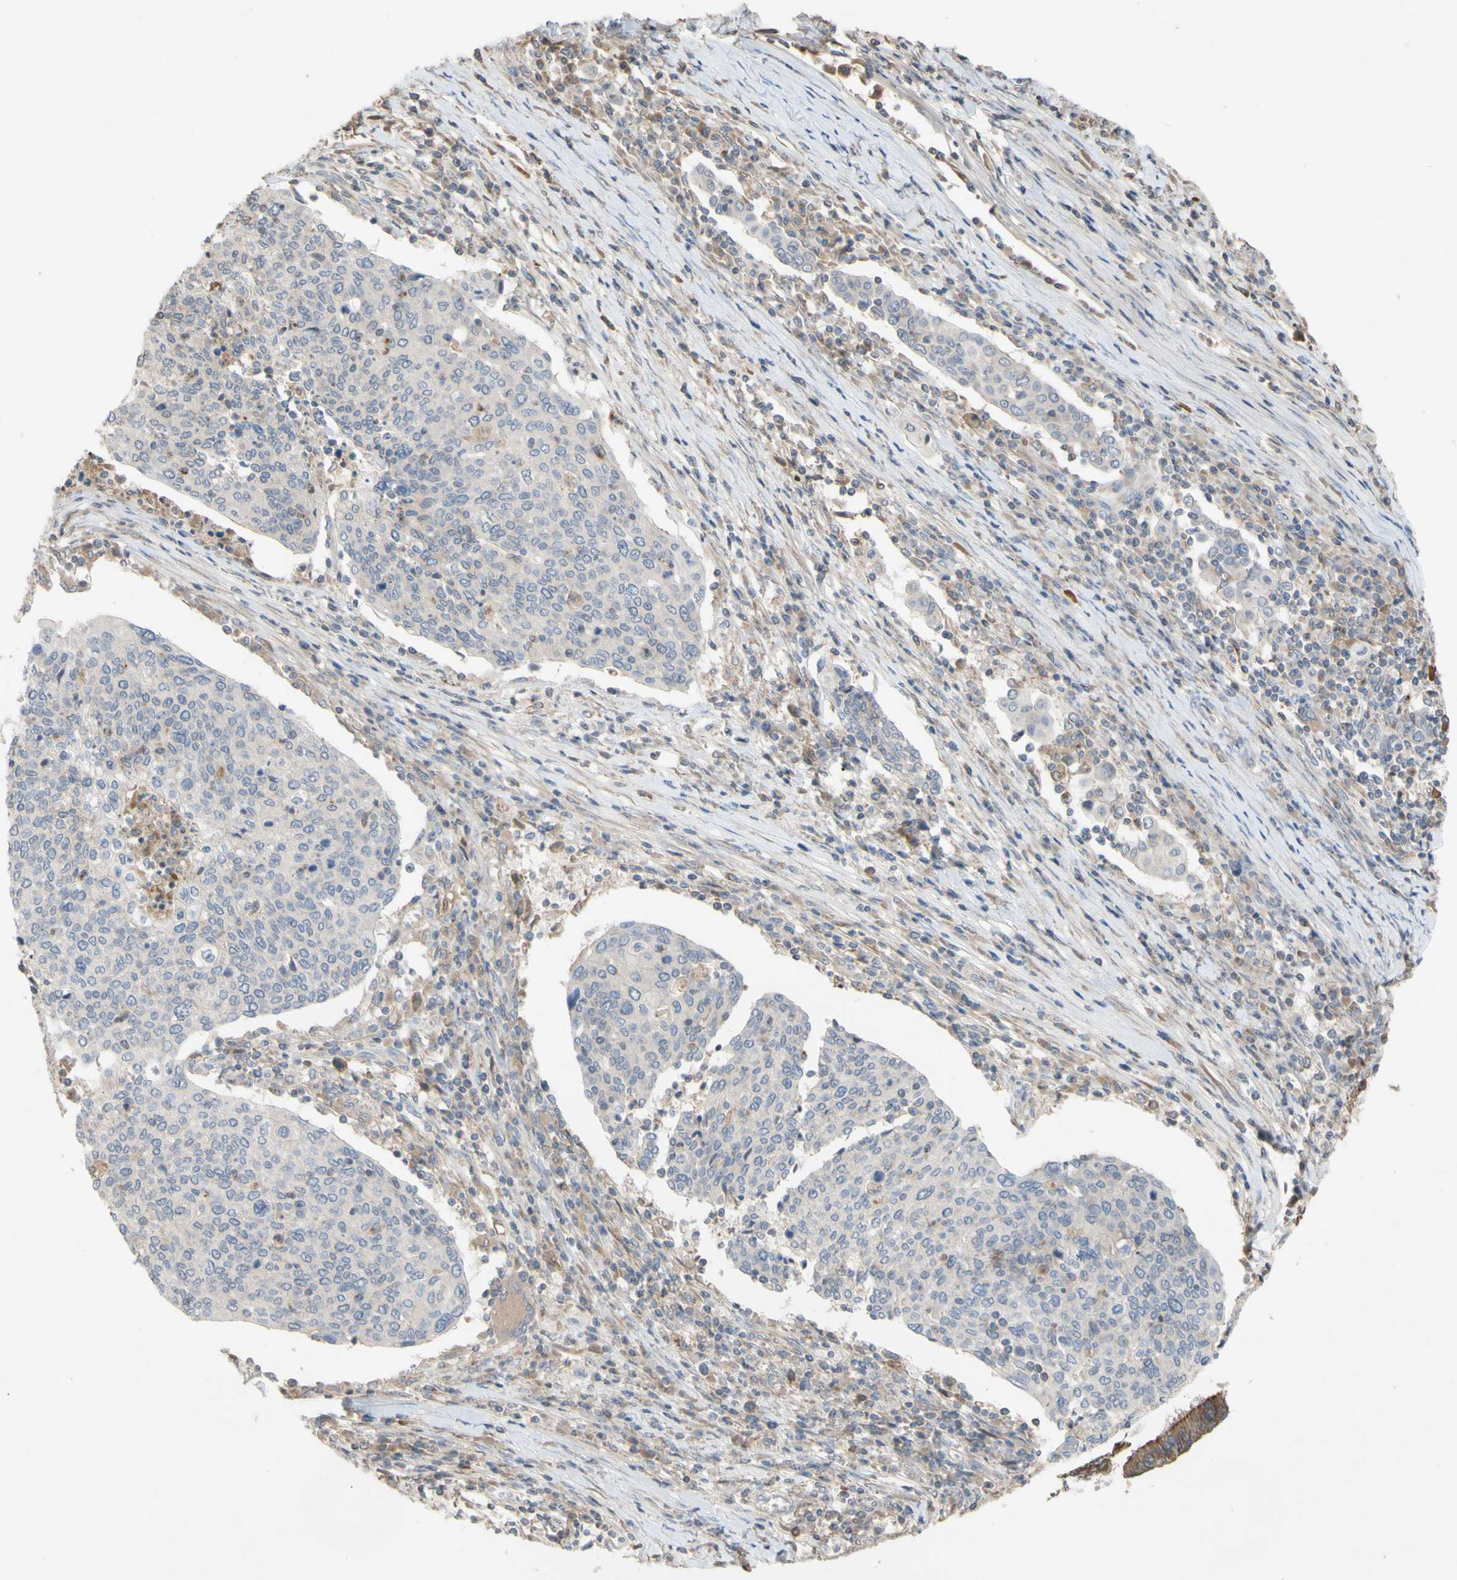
{"staining": {"intensity": "weak", "quantity": "<25%", "location": "cytoplasmic/membranous"}, "tissue": "cervical cancer", "cell_type": "Tumor cells", "image_type": "cancer", "snomed": [{"axis": "morphology", "description": "Squamous cell carcinoma, NOS"}, {"axis": "topography", "description": "Cervix"}], "caption": "The image exhibits no staining of tumor cells in squamous cell carcinoma (cervical). (Immunohistochemistry, brightfield microscopy, high magnification).", "gene": "NECTIN3", "patient": {"sex": "female", "age": 40}}